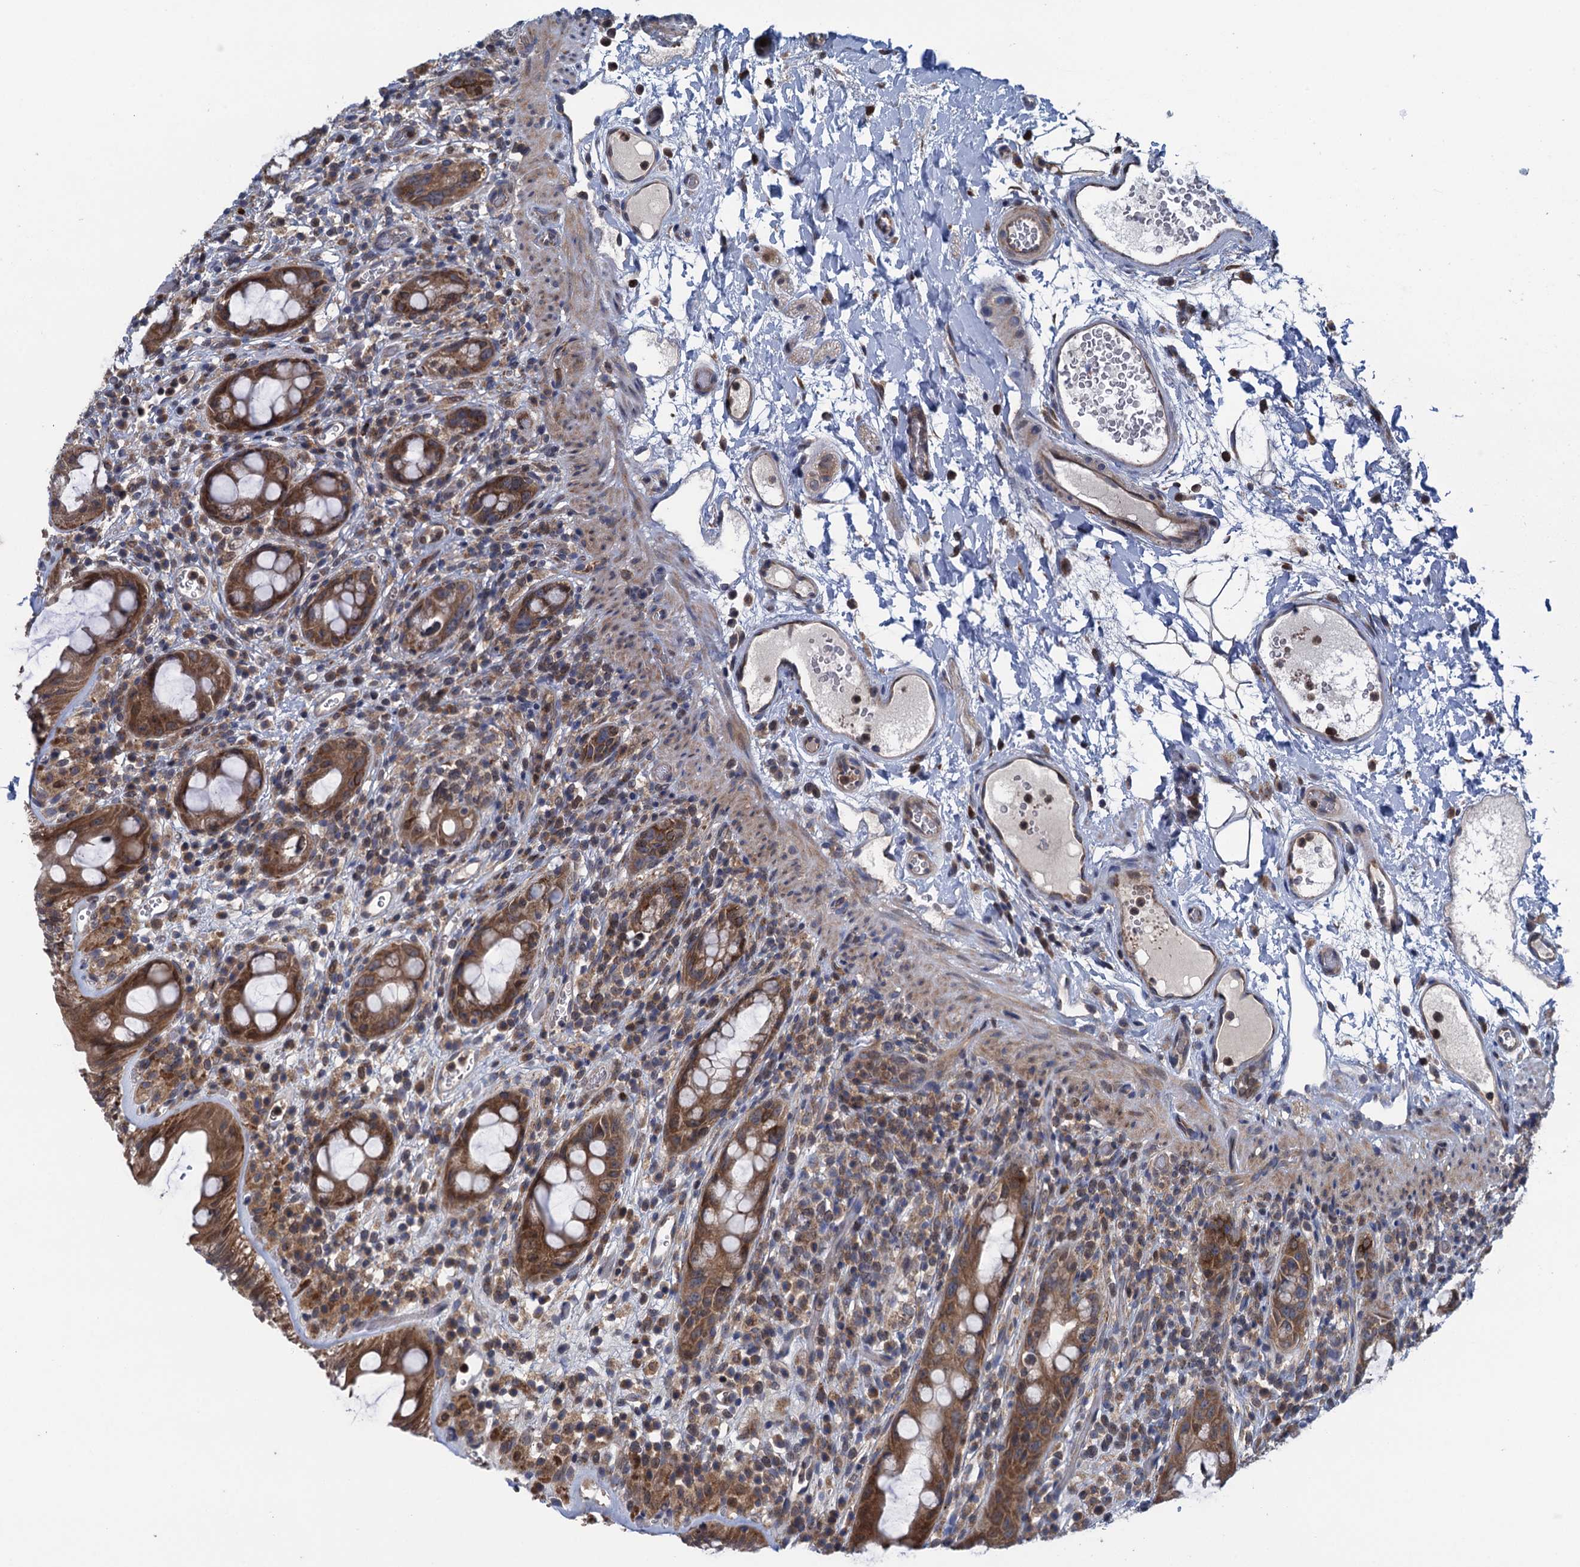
{"staining": {"intensity": "moderate", "quantity": ">75%", "location": "cytoplasmic/membranous"}, "tissue": "rectum", "cell_type": "Glandular cells", "image_type": "normal", "snomed": [{"axis": "morphology", "description": "Normal tissue, NOS"}, {"axis": "topography", "description": "Rectum"}], "caption": "Immunohistochemical staining of benign rectum reveals medium levels of moderate cytoplasmic/membranous expression in about >75% of glandular cells.", "gene": "CNTN5", "patient": {"sex": "female", "age": 57}}